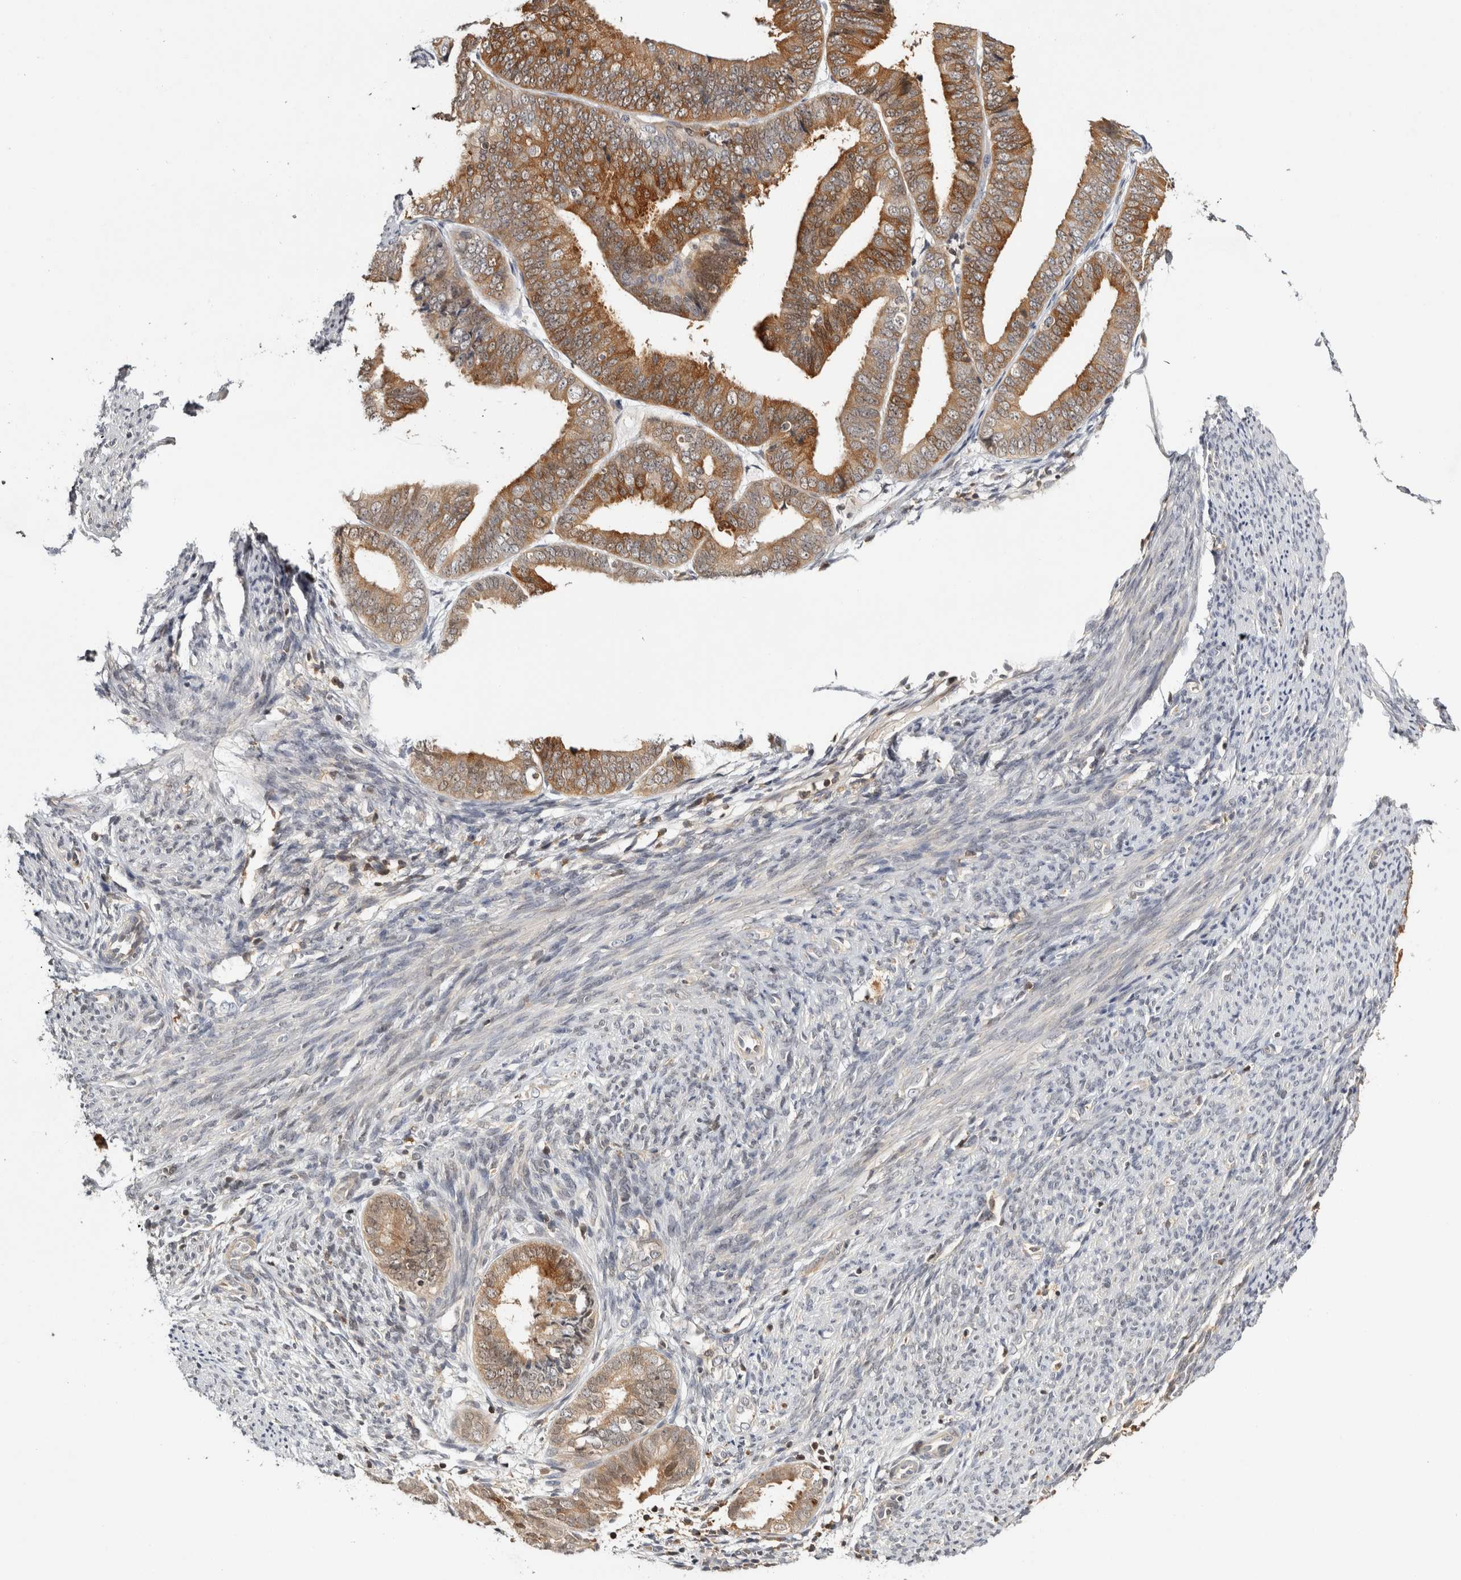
{"staining": {"intensity": "moderate", "quantity": "25%-75%", "location": "cytoplasmic/membranous"}, "tissue": "endometrial cancer", "cell_type": "Tumor cells", "image_type": "cancer", "snomed": [{"axis": "morphology", "description": "Adenocarcinoma, NOS"}, {"axis": "topography", "description": "Endometrium"}], "caption": "A high-resolution histopathology image shows immunohistochemistry (IHC) staining of endometrial adenocarcinoma, which exhibits moderate cytoplasmic/membranous staining in about 25%-75% of tumor cells.", "gene": "ACAT2", "patient": {"sex": "female", "age": 63}}